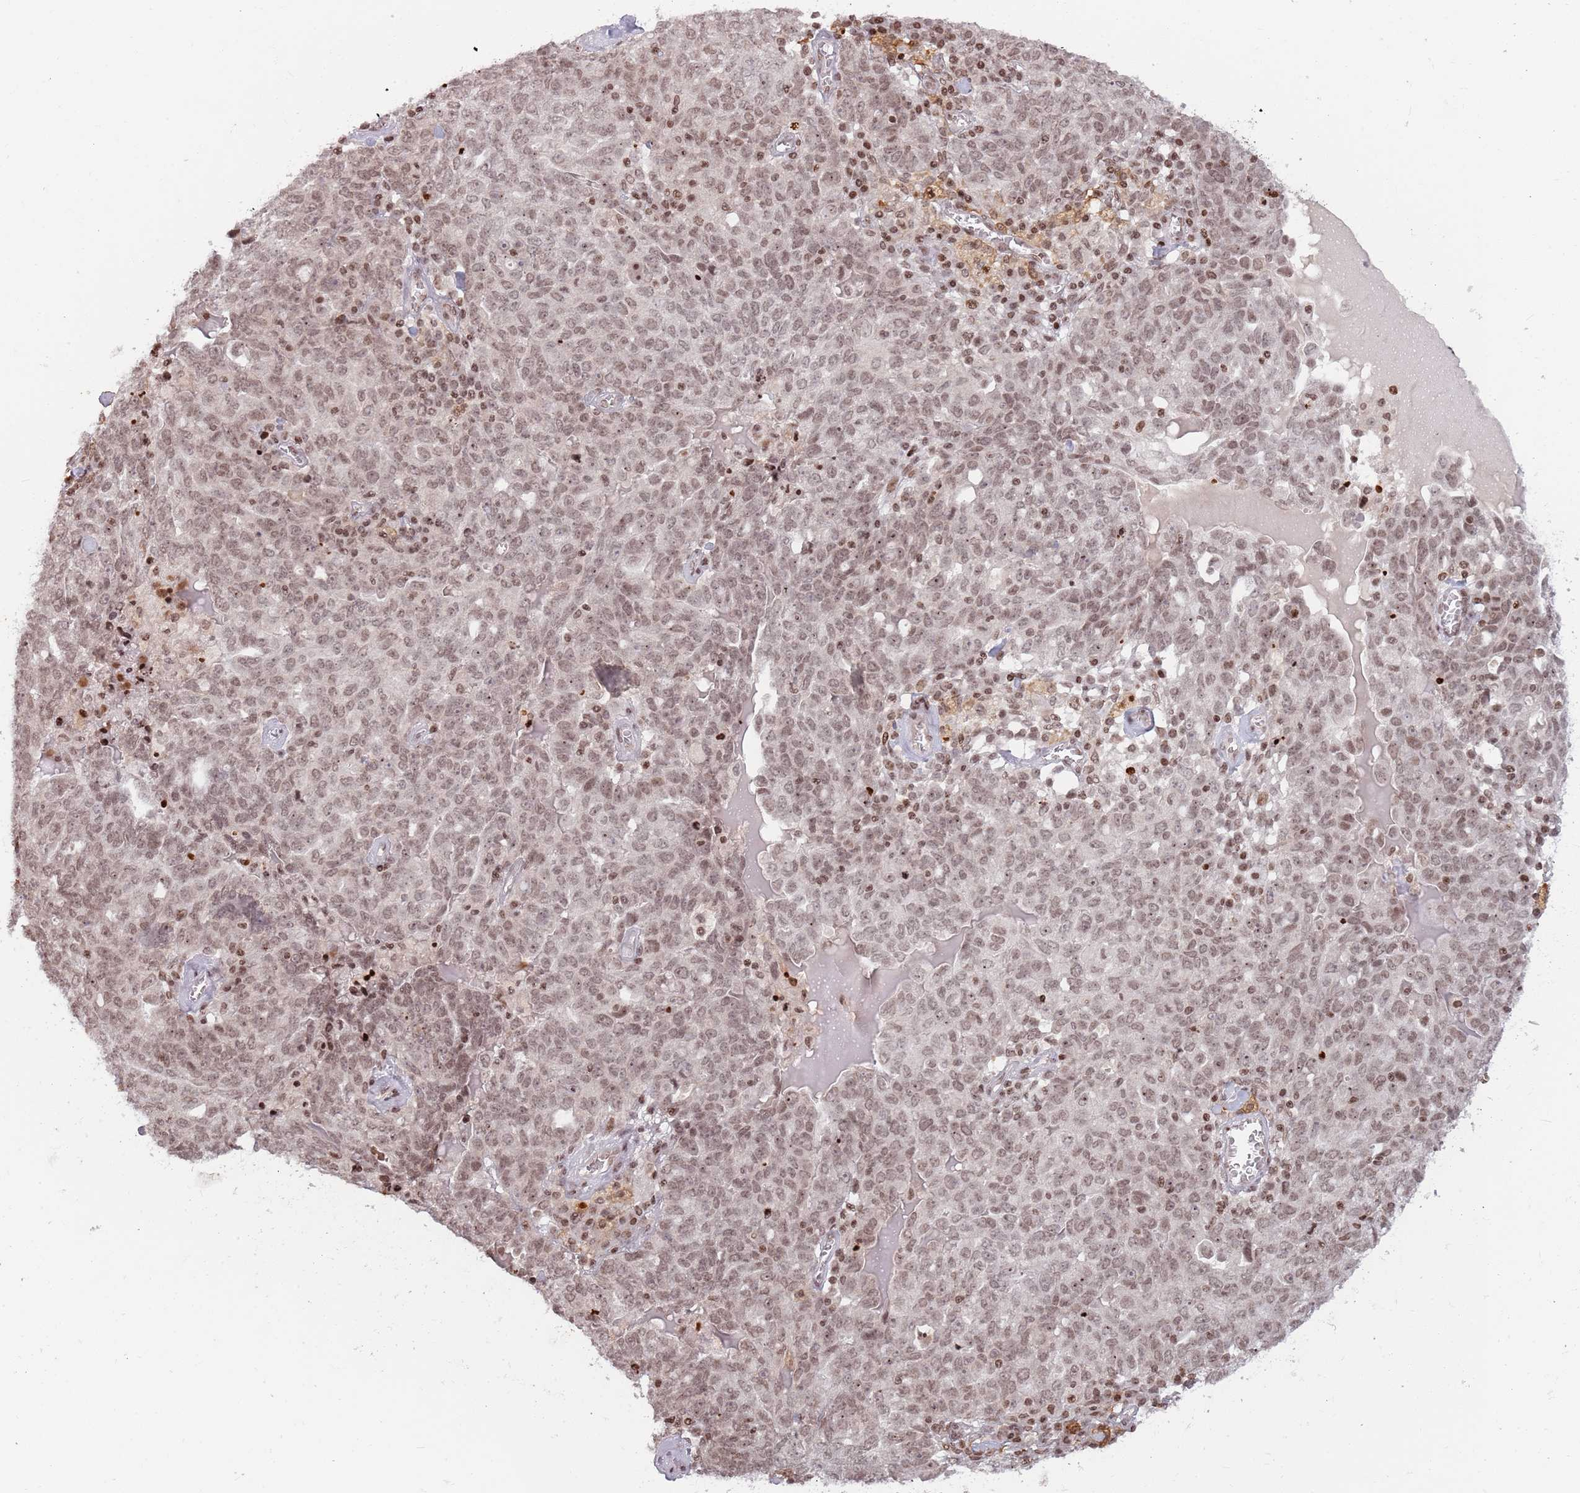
{"staining": {"intensity": "weak", "quantity": ">75%", "location": "nuclear"}, "tissue": "ovarian cancer", "cell_type": "Tumor cells", "image_type": "cancer", "snomed": [{"axis": "morphology", "description": "Carcinoma, endometroid"}, {"axis": "topography", "description": "Ovary"}], "caption": "DAB immunohistochemical staining of human endometroid carcinoma (ovarian) demonstrates weak nuclear protein staining in approximately >75% of tumor cells.", "gene": "SH3RF3", "patient": {"sex": "female", "age": 62}}